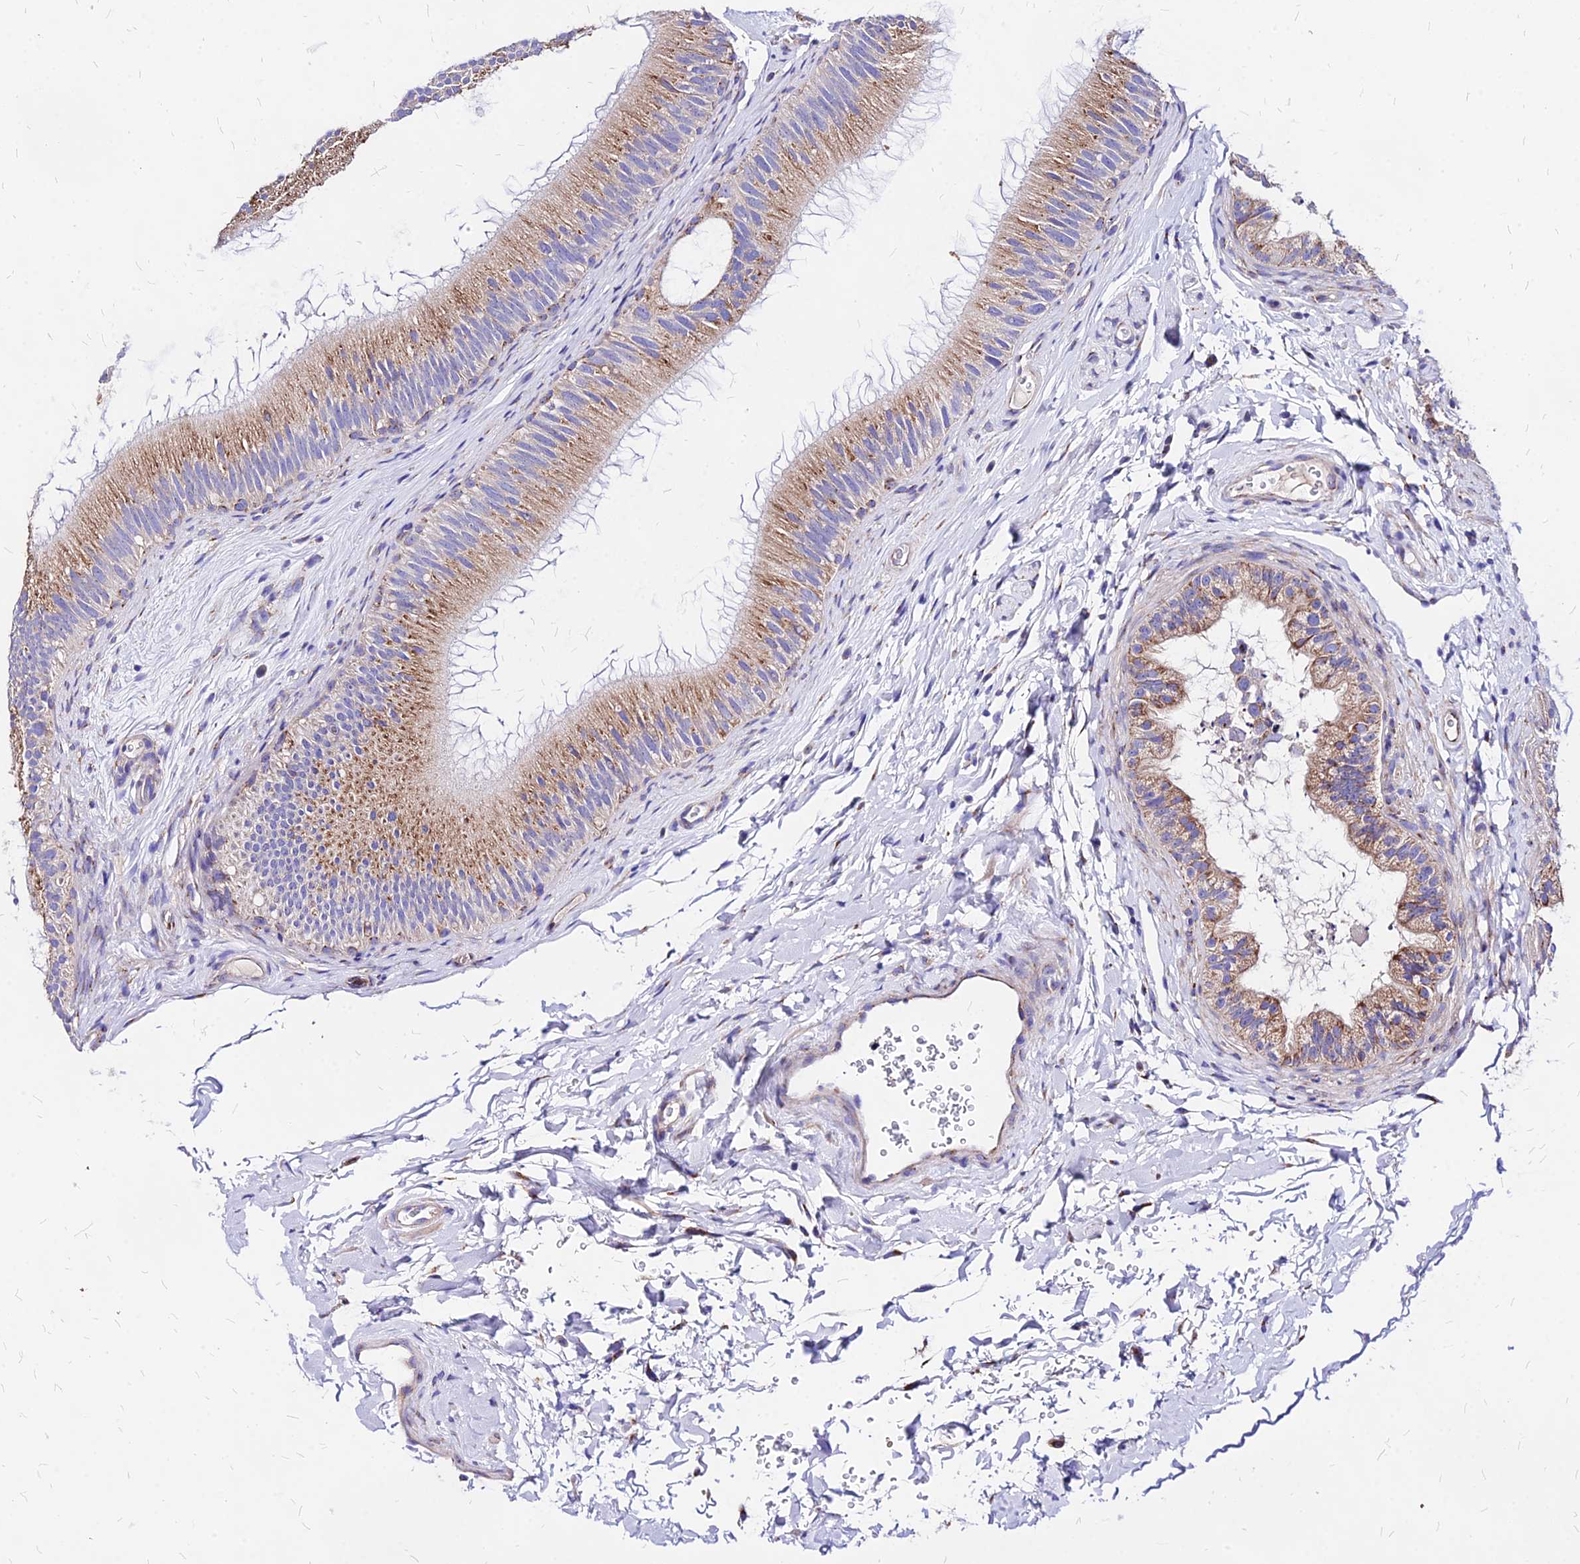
{"staining": {"intensity": "moderate", "quantity": "25%-75%", "location": "cytoplasmic/membranous"}, "tissue": "epididymis", "cell_type": "Glandular cells", "image_type": "normal", "snomed": [{"axis": "morphology", "description": "Normal tissue, NOS"}, {"axis": "topography", "description": "Epididymis"}], "caption": "A high-resolution image shows immunohistochemistry staining of normal epididymis, which reveals moderate cytoplasmic/membranous positivity in approximately 25%-75% of glandular cells.", "gene": "MRPL3", "patient": {"sex": "male", "age": 45}}